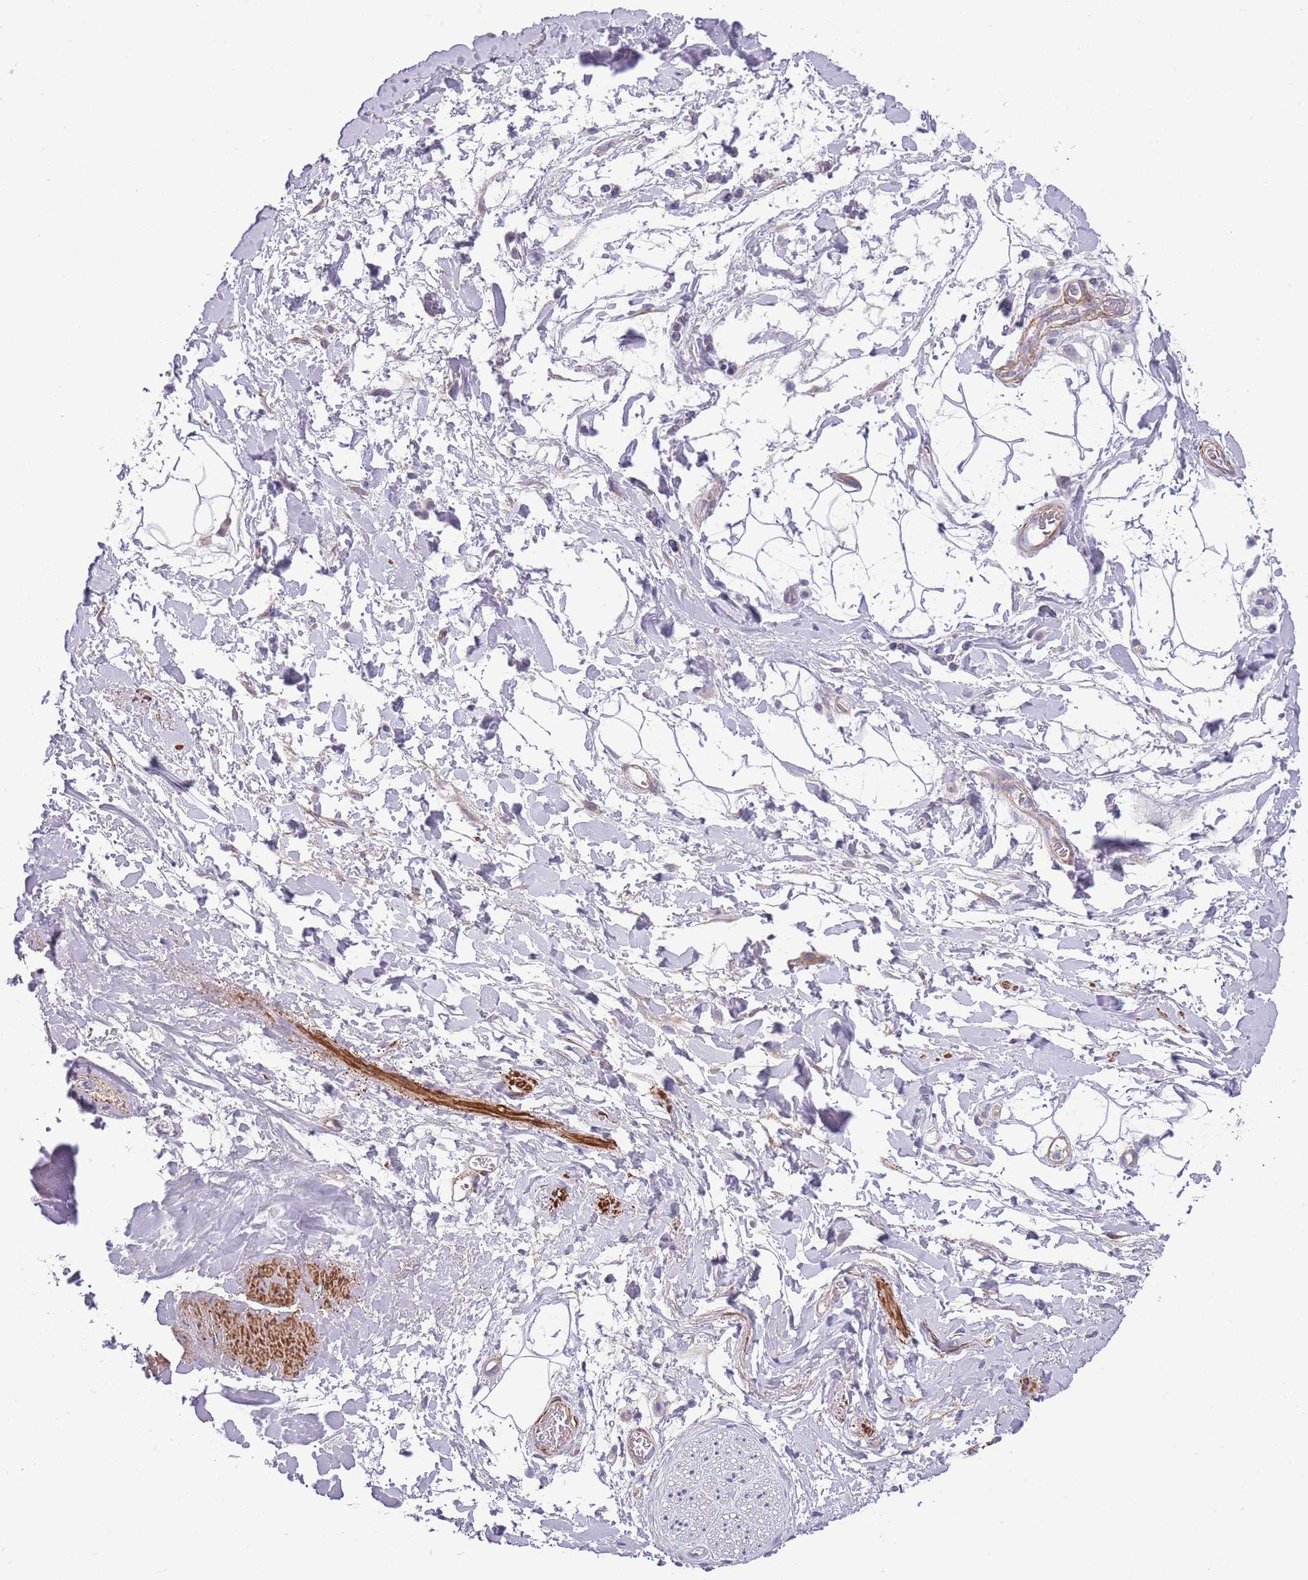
{"staining": {"intensity": "negative", "quantity": "none", "location": "none"}, "tissue": "adipose tissue", "cell_type": "Adipocytes", "image_type": "normal", "snomed": [{"axis": "morphology", "description": "Normal tissue, NOS"}, {"axis": "morphology", "description": "Adenocarcinoma, NOS"}, {"axis": "topography", "description": "Rectum"}, {"axis": "topography", "description": "Vagina"}, {"axis": "topography", "description": "Peripheral nerve tissue"}], "caption": "An immunohistochemistry image of normal adipose tissue is shown. There is no staining in adipocytes of adipose tissue.", "gene": "FAM124A", "patient": {"sex": "female", "age": 71}}